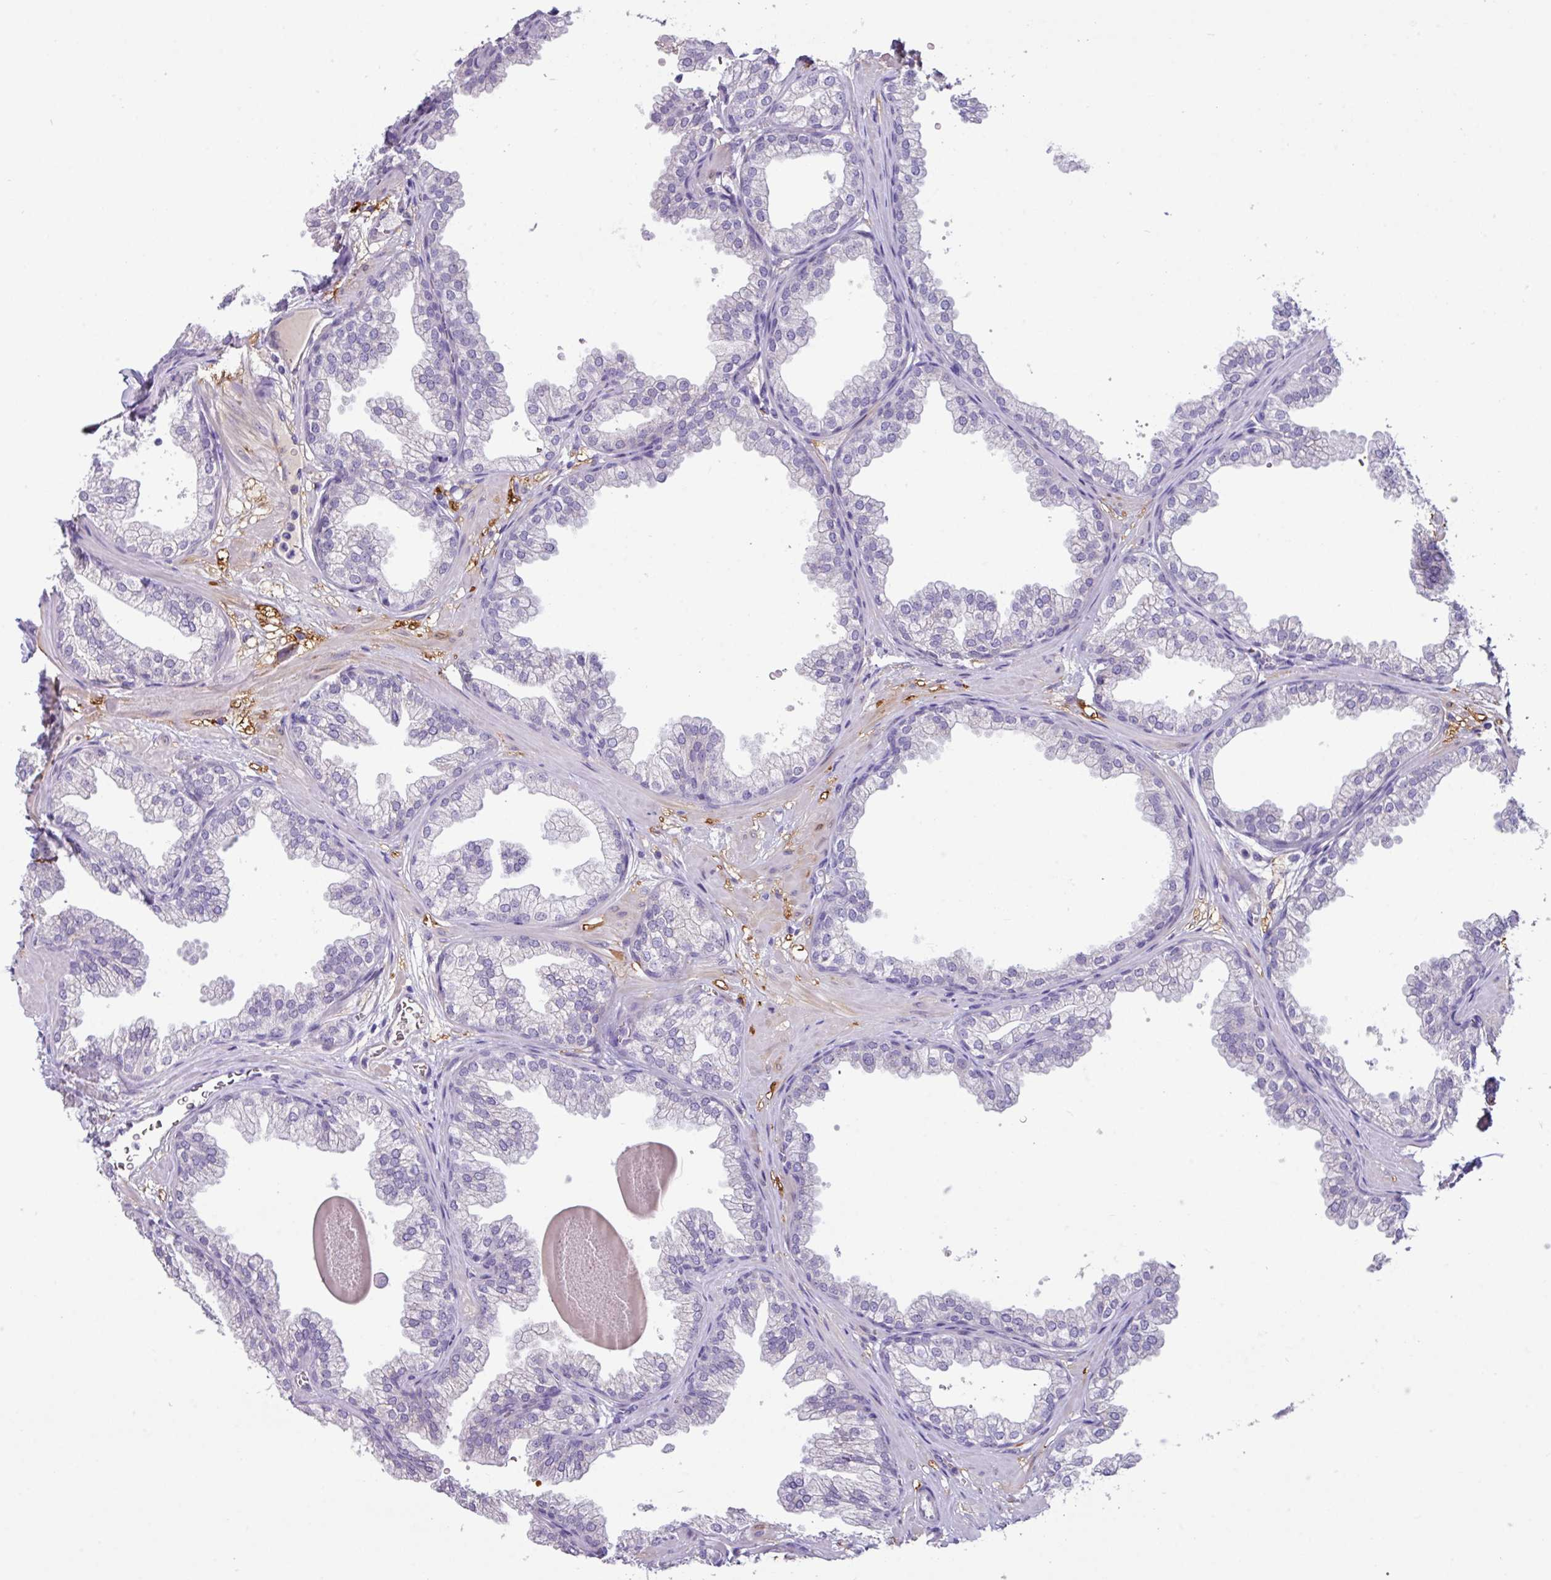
{"staining": {"intensity": "negative", "quantity": "none", "location": "none"}, "tissue": "prostate", "cell_type": "Glandular cells", "image_type": "normal", "snomed": [{"axis": "morphology", "description": "Normal tissue, NOS"}, {"axis": "topography", "description": "Prostate"}], "caption": "Glandular cells are negative for protein expression in unremarkable human prostate. Brightfield microscopy of immunohistochemistry stained with DAB (brown) and hematoxylin (blue), captured at high magnification.", "gene": "ZNF524", "patient": {"sex": "male", "age": 37}}